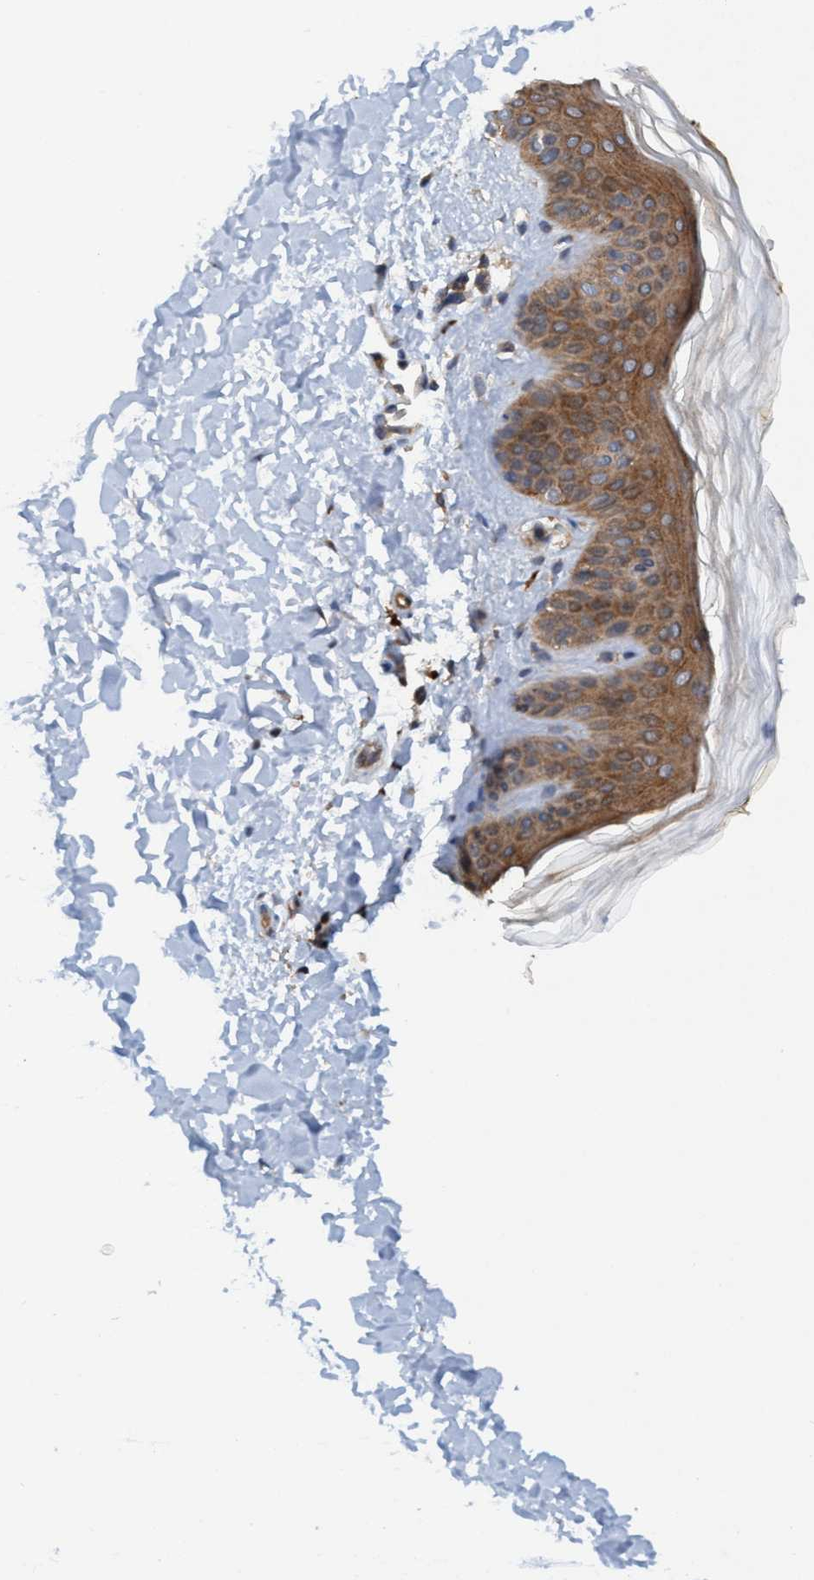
{"staining": {"intensity": "moderate", "quantity": ">75%", "location": "cytoplasmic/membranous"}, "tissue": "skin", "cell_type": "Fibroblasts", "image_type": "normal", "snomed": [{"axis": "morphology", "description": "Normal tissue, NOS"}, {"axis": "morphology", "description": "Malignant melanoma, Metastatic site"}, {"axis": "topography", "description": "Skin"}], "caption": "Normal skin was stained to show a protein in brown. There is medium levels of moderate cytoplasmic/membranous expression in about >75% of fibroblasts. (DAB (3,3'-diaminobenzidine) IHC, brown staining for protein, blue staining for nuclei).", "gene": "TRIM65", "patient": {"sex": "male", "age": 41}}